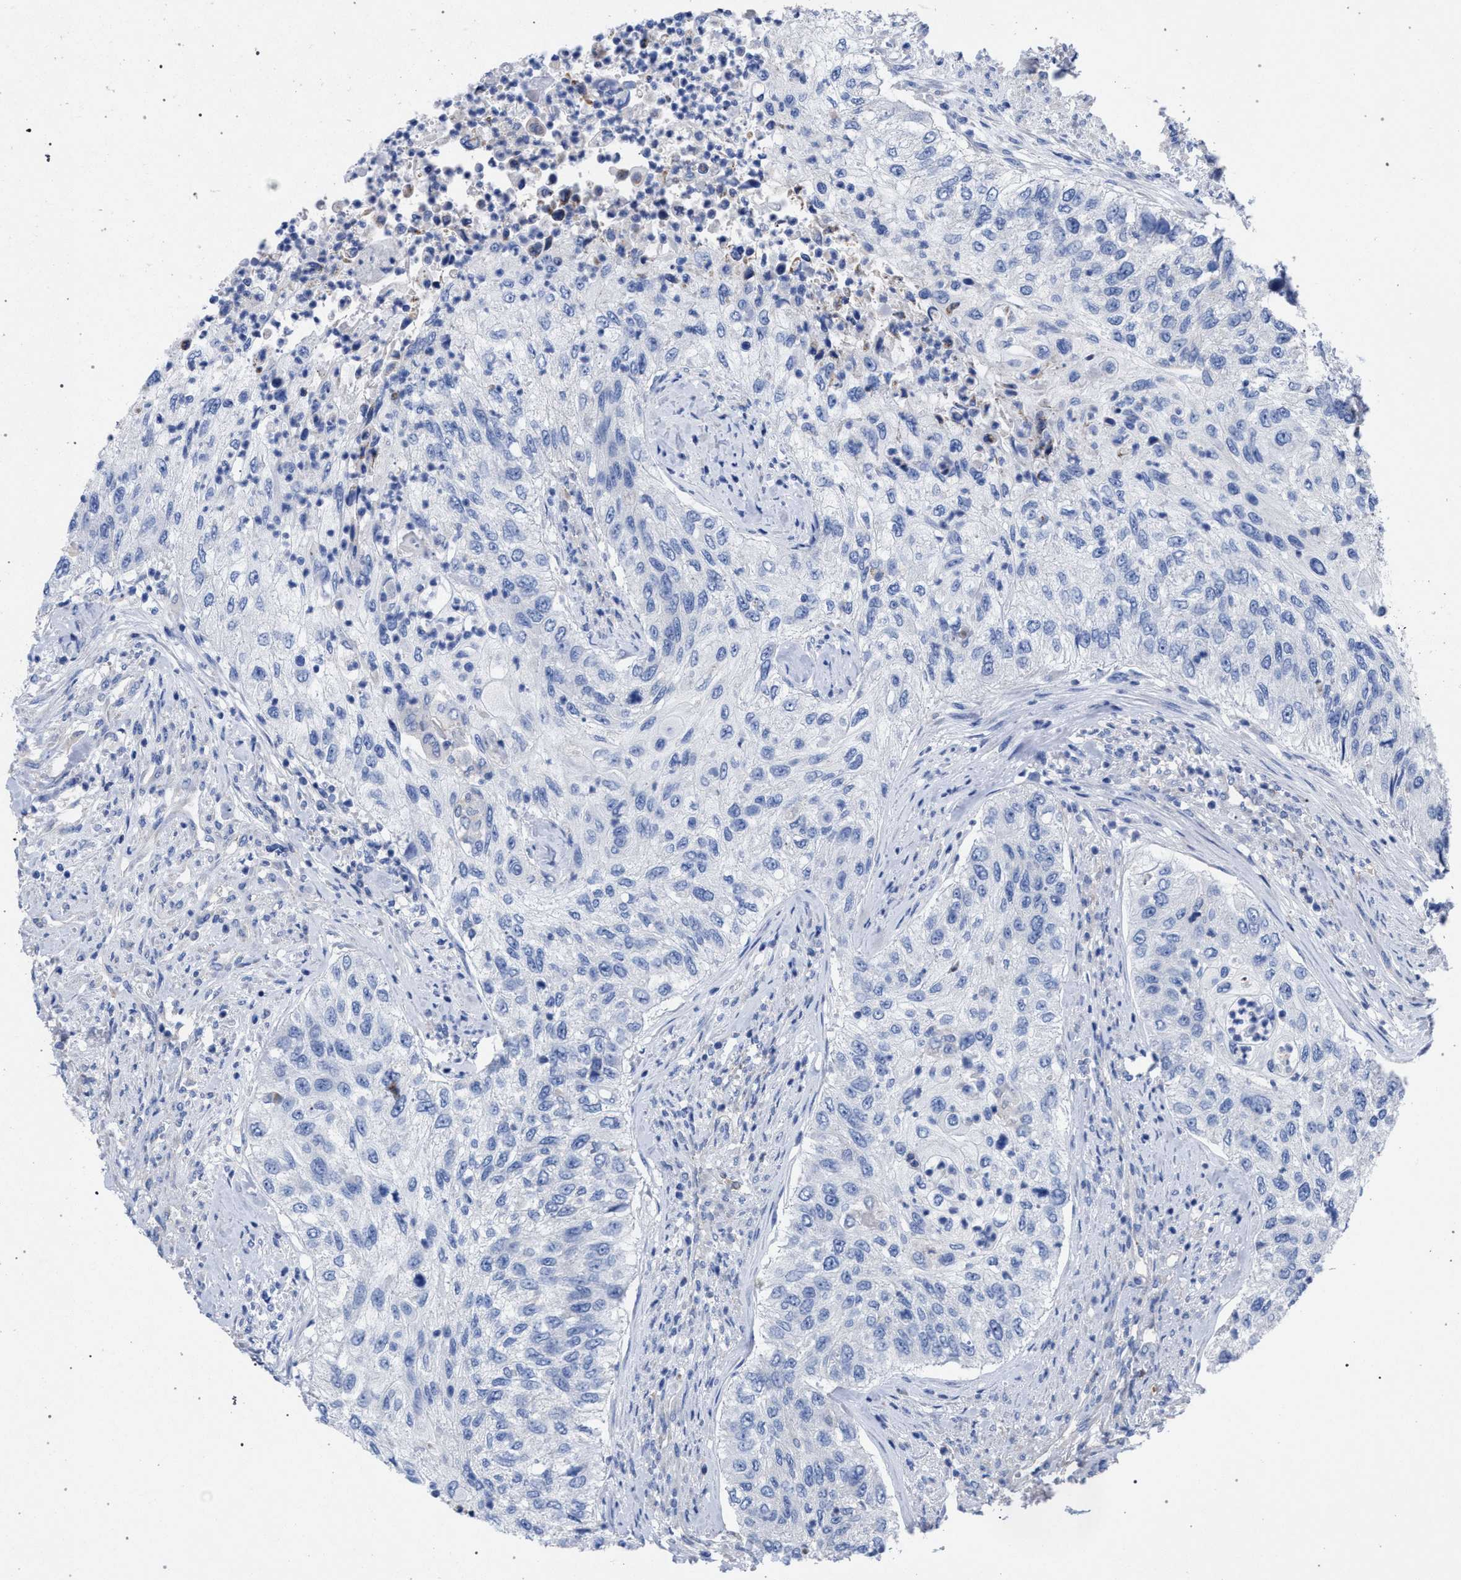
{"staining": {"intensity": "negative", "quantity": "none", "location": "none"}, "tissue": "urothelial cancer", "cell_type": "Tumor cells", "image_type": "cancer", "snomed": [{"axis": "morphology", "description": "Urothelial carcinoma, High grade"}, {"axis": "topography", "description": "Urinary bladder"}], "caption": "Micrograph shows no significant protein staining in tumor cells of urothelial cancer. (Stains: DAB (3,3'-diaminobenzidine) immunohistochemistry with hematoxylin counter stain, Microscopy: brightfield microscopy at high magnification).", "gene": "GMPR", "patient": {"sex": "female", "age": 60}}